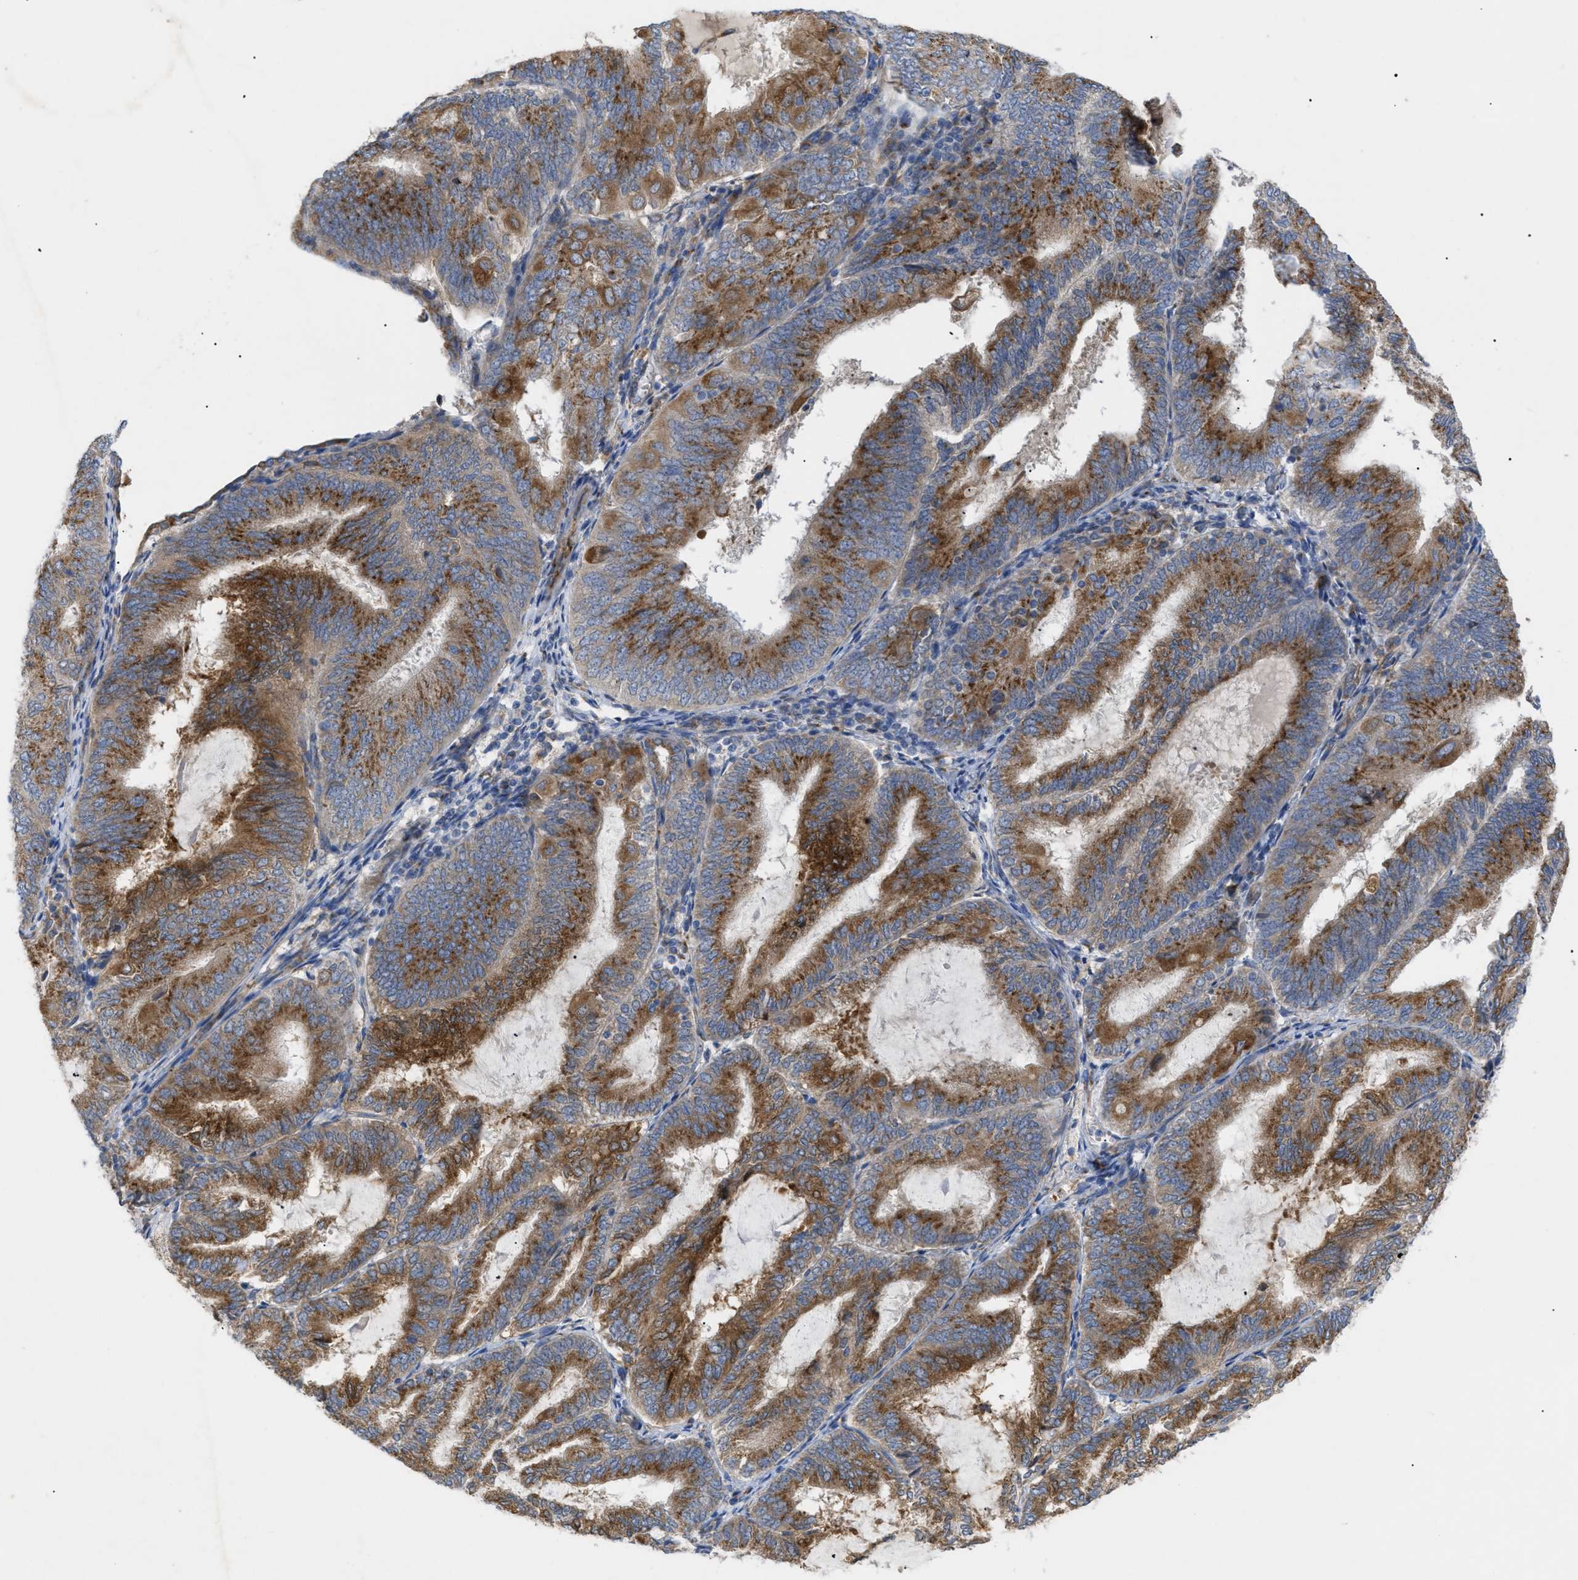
{"staining": {"intensity": "moderate", "quantity": ">75%", "location": "cytoplasmic/membranous"}, "tissue": "endometrial cancer", "cell_type": "Tumor cells", "image_type": "cancer", "snomed": [{"axis": "morphology", "description": "Adenocarcinoma, NOS"}, {"axis": "topography", "description": "Endometrium"}], "caption": "Protein analysis of endometrial cancer tissue demonstrates moderate cytoplasmic/membranous positivity in approximately >75% of tumor cells.", "gene": "SLC50A1", "patient": {"sex": "female", "age": 81}}